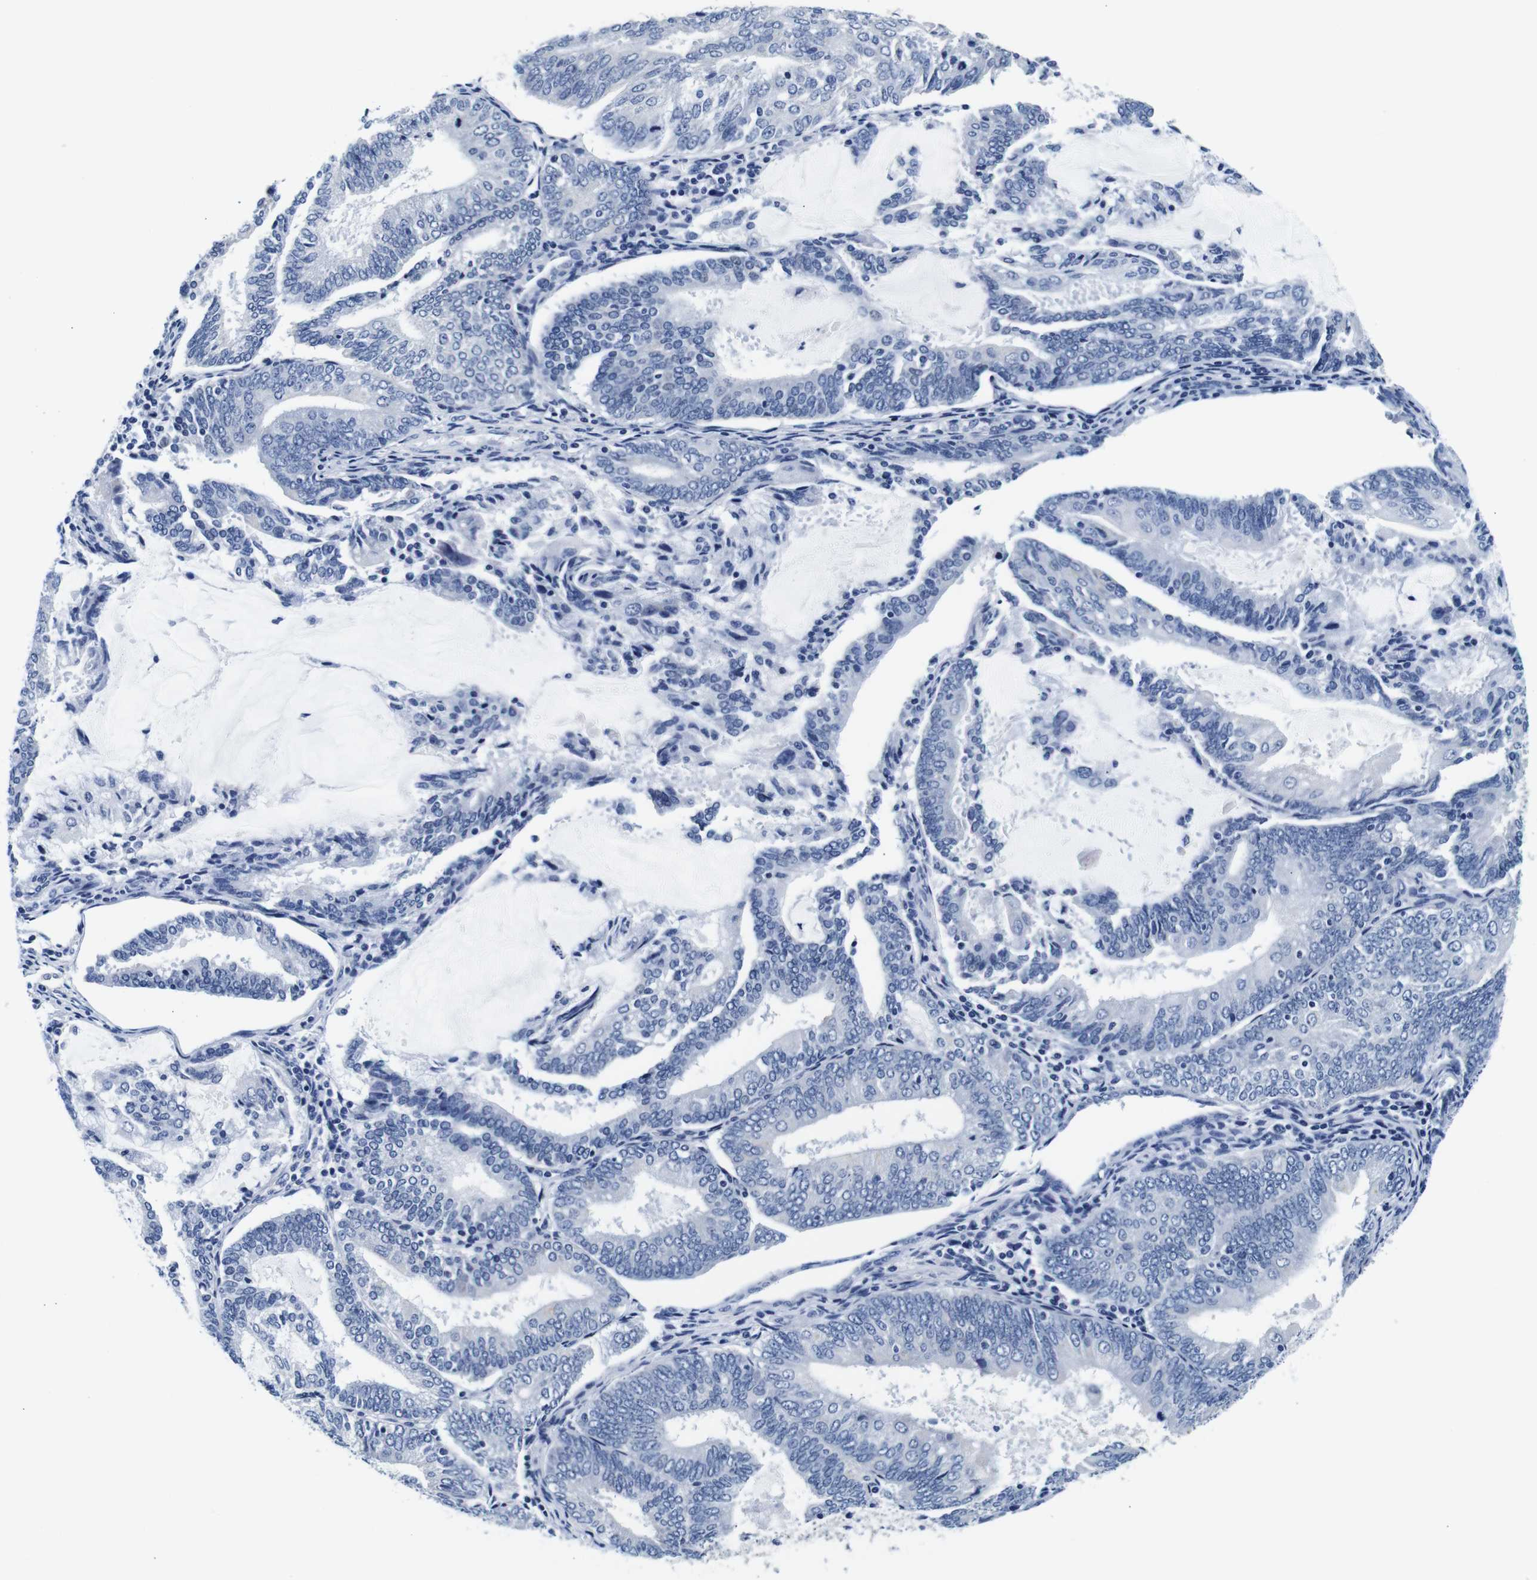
{"staining": {"intensity": "negative", "quantity": "none", "location": "none"}, "tissue": "endometrial cancer", "cell_type": "Tumor cells", "image_type": "cancer", "snomed": [{"axis": "morphology", "description": "Adenocarcinoma, NOS"}, {"axis": "topography", "description": "Endometrium"}], "caption": "There is no significant staining in tumor cells of endometrial cancer.", "gene": "GP1BA", "patient": {"sex": "female", "age": 81}}